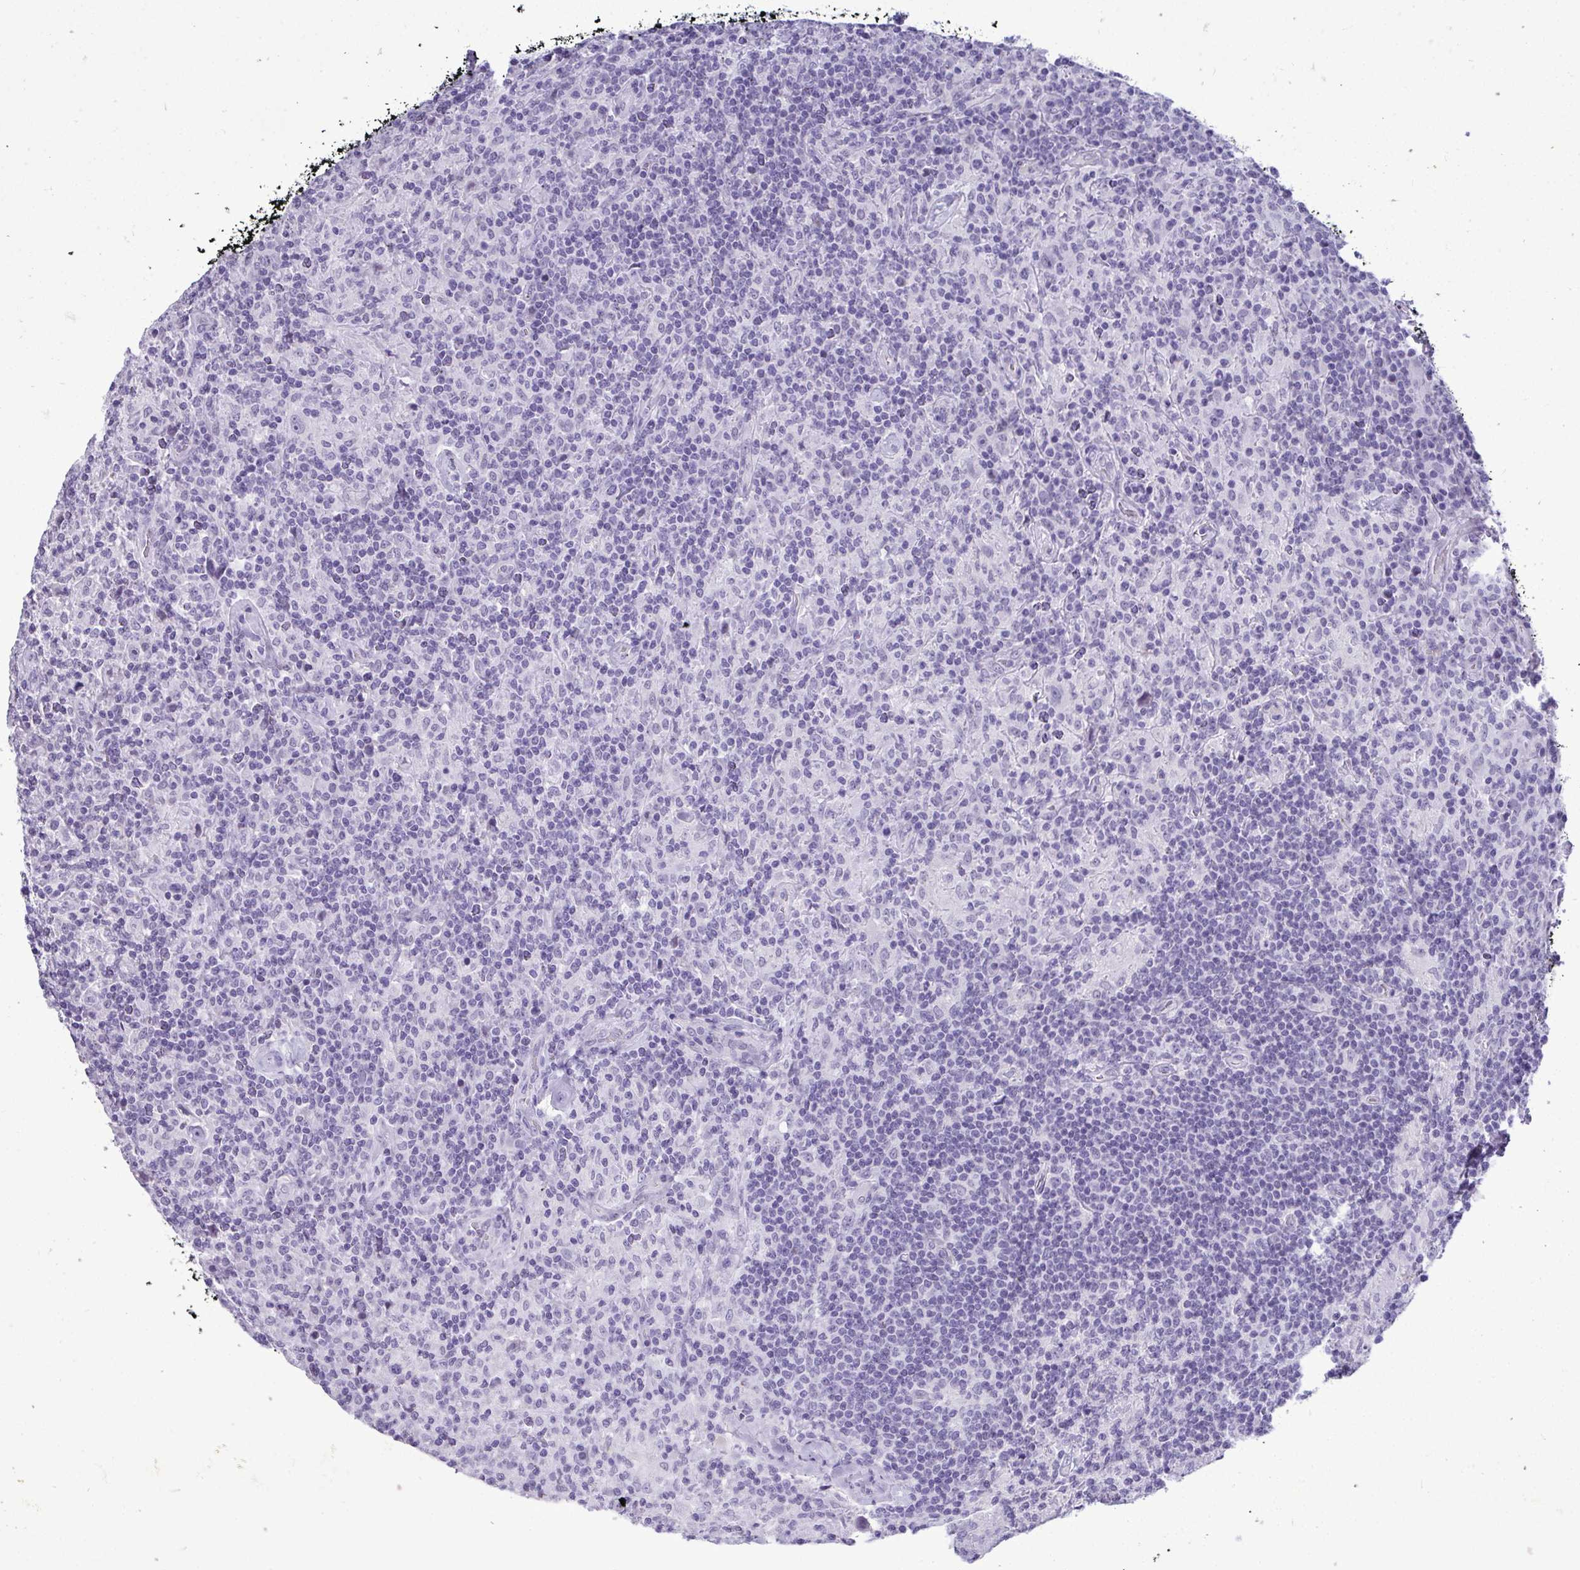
{"staining": {"intensity": "negative", "quantity": "none", "location": "none"}, "tissue": "lymphoma", "cell_type": "Tumor cells", "image_type": "cancer", "snomed": [{"axis": "morphology", "description": "Hodgkin's disease, NOS"}, {"axis": "topography", "description": "Lymph node"}], "caption": "Hodgkin's disease was stained to show a protein in brown. There is no significant staining in tumor cells.", "gene": "PRM2", "patient": {"sex": "male", "age": 70}}